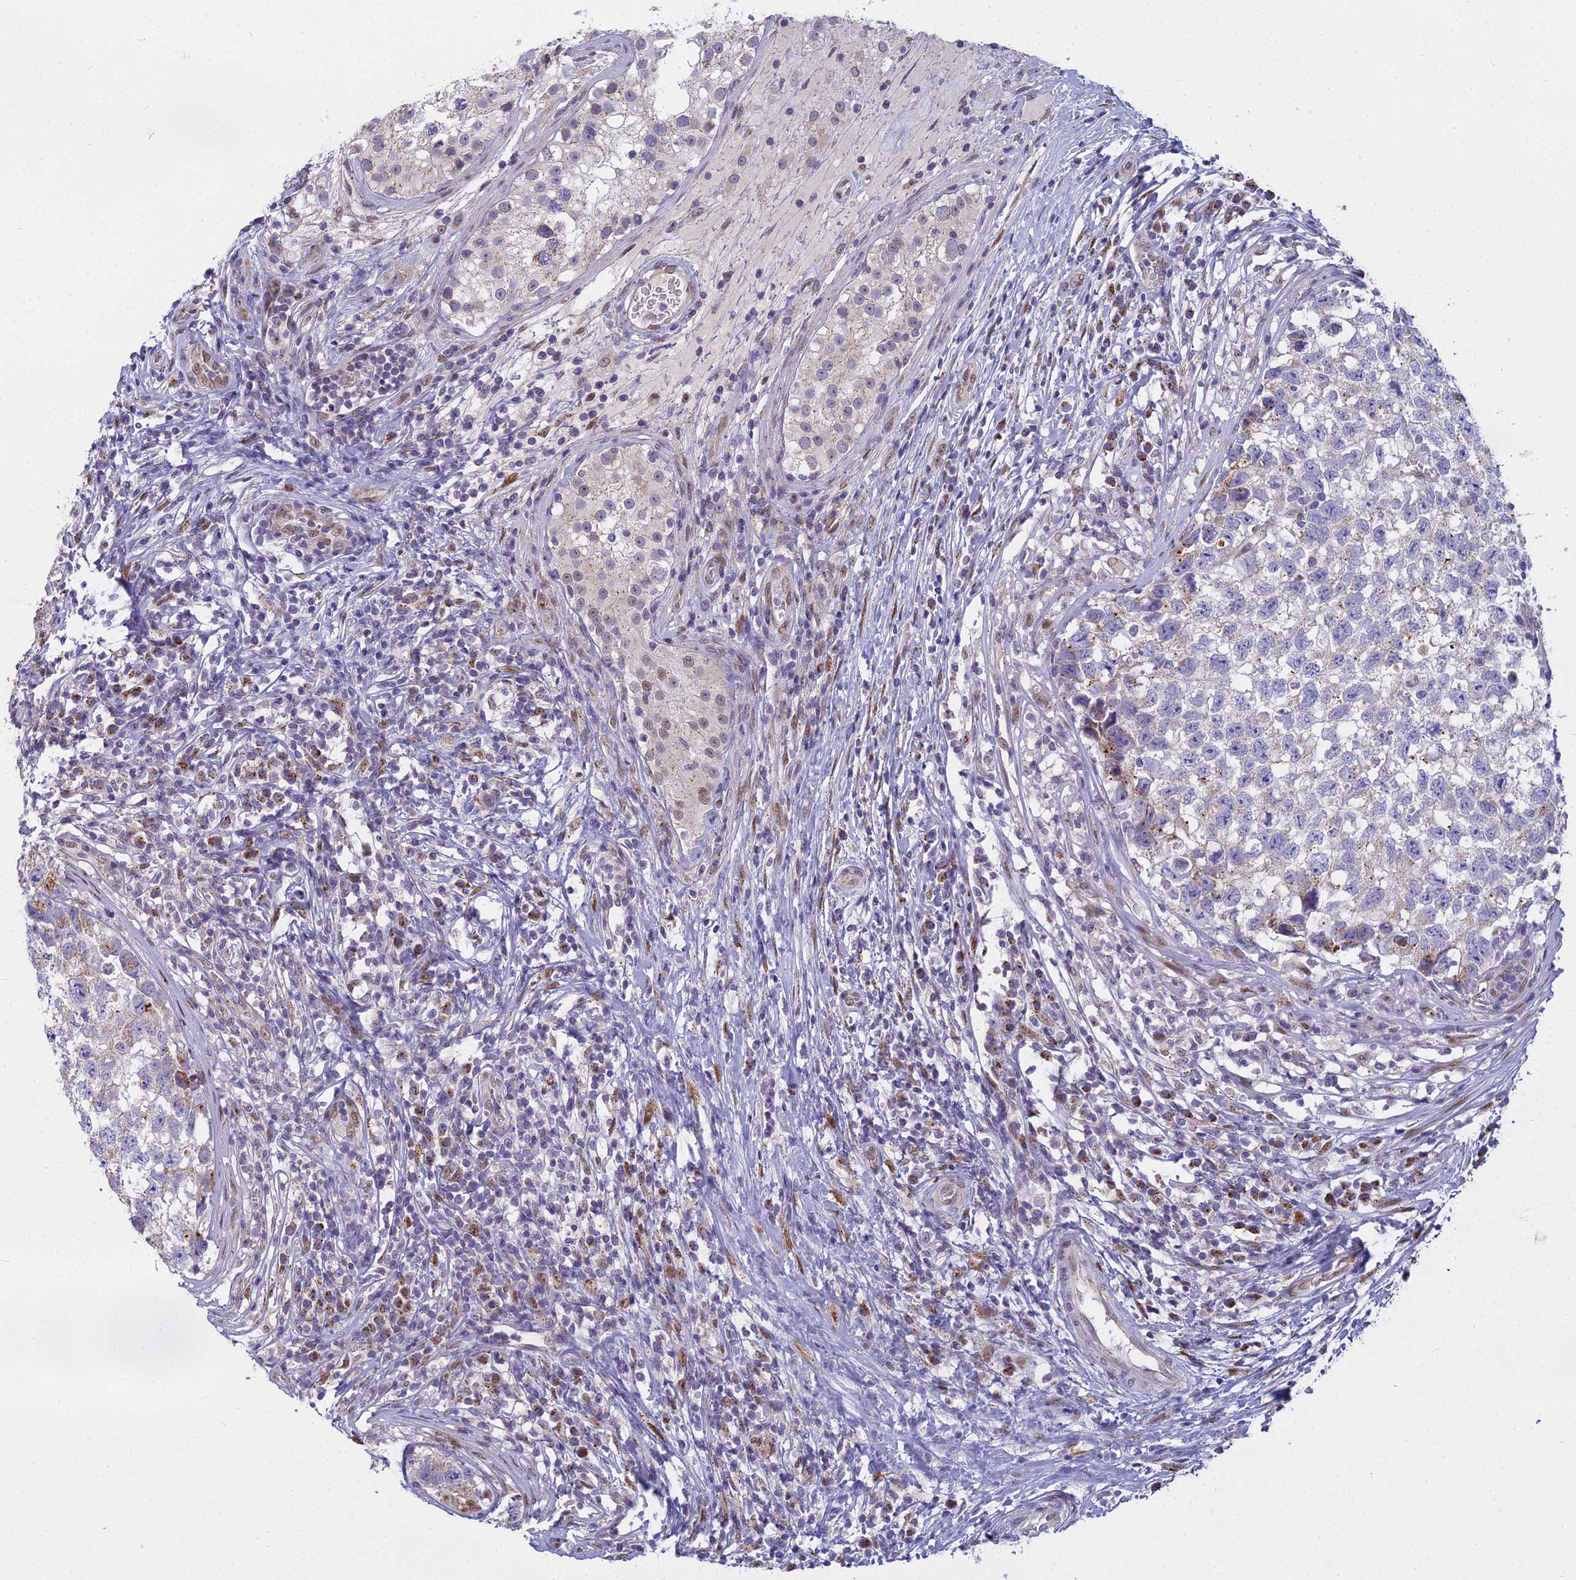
{"staining": {"intensity": "weak", "quantity": "<25%", "location": "cytoplasmic/membranous"}, "tissue": "testis cancer", "cell_type": "Tumor cells", "image_type": "cancer", "snomed": [{"axis": "morphology", "description": "Seminoma, NOS"}, {"axis": "morphology", "description": "Carcinoma, Embryonal, NOS"}, {"axis": "topography", "description": "Testis"}], "caption": "Immunohistochemistry histopathology image of testis cancer stained for a protein (brown), which shows no expression in tumor cells.", "gene": "WDPCP", "patient": {"sex": "male", "age": 29}}